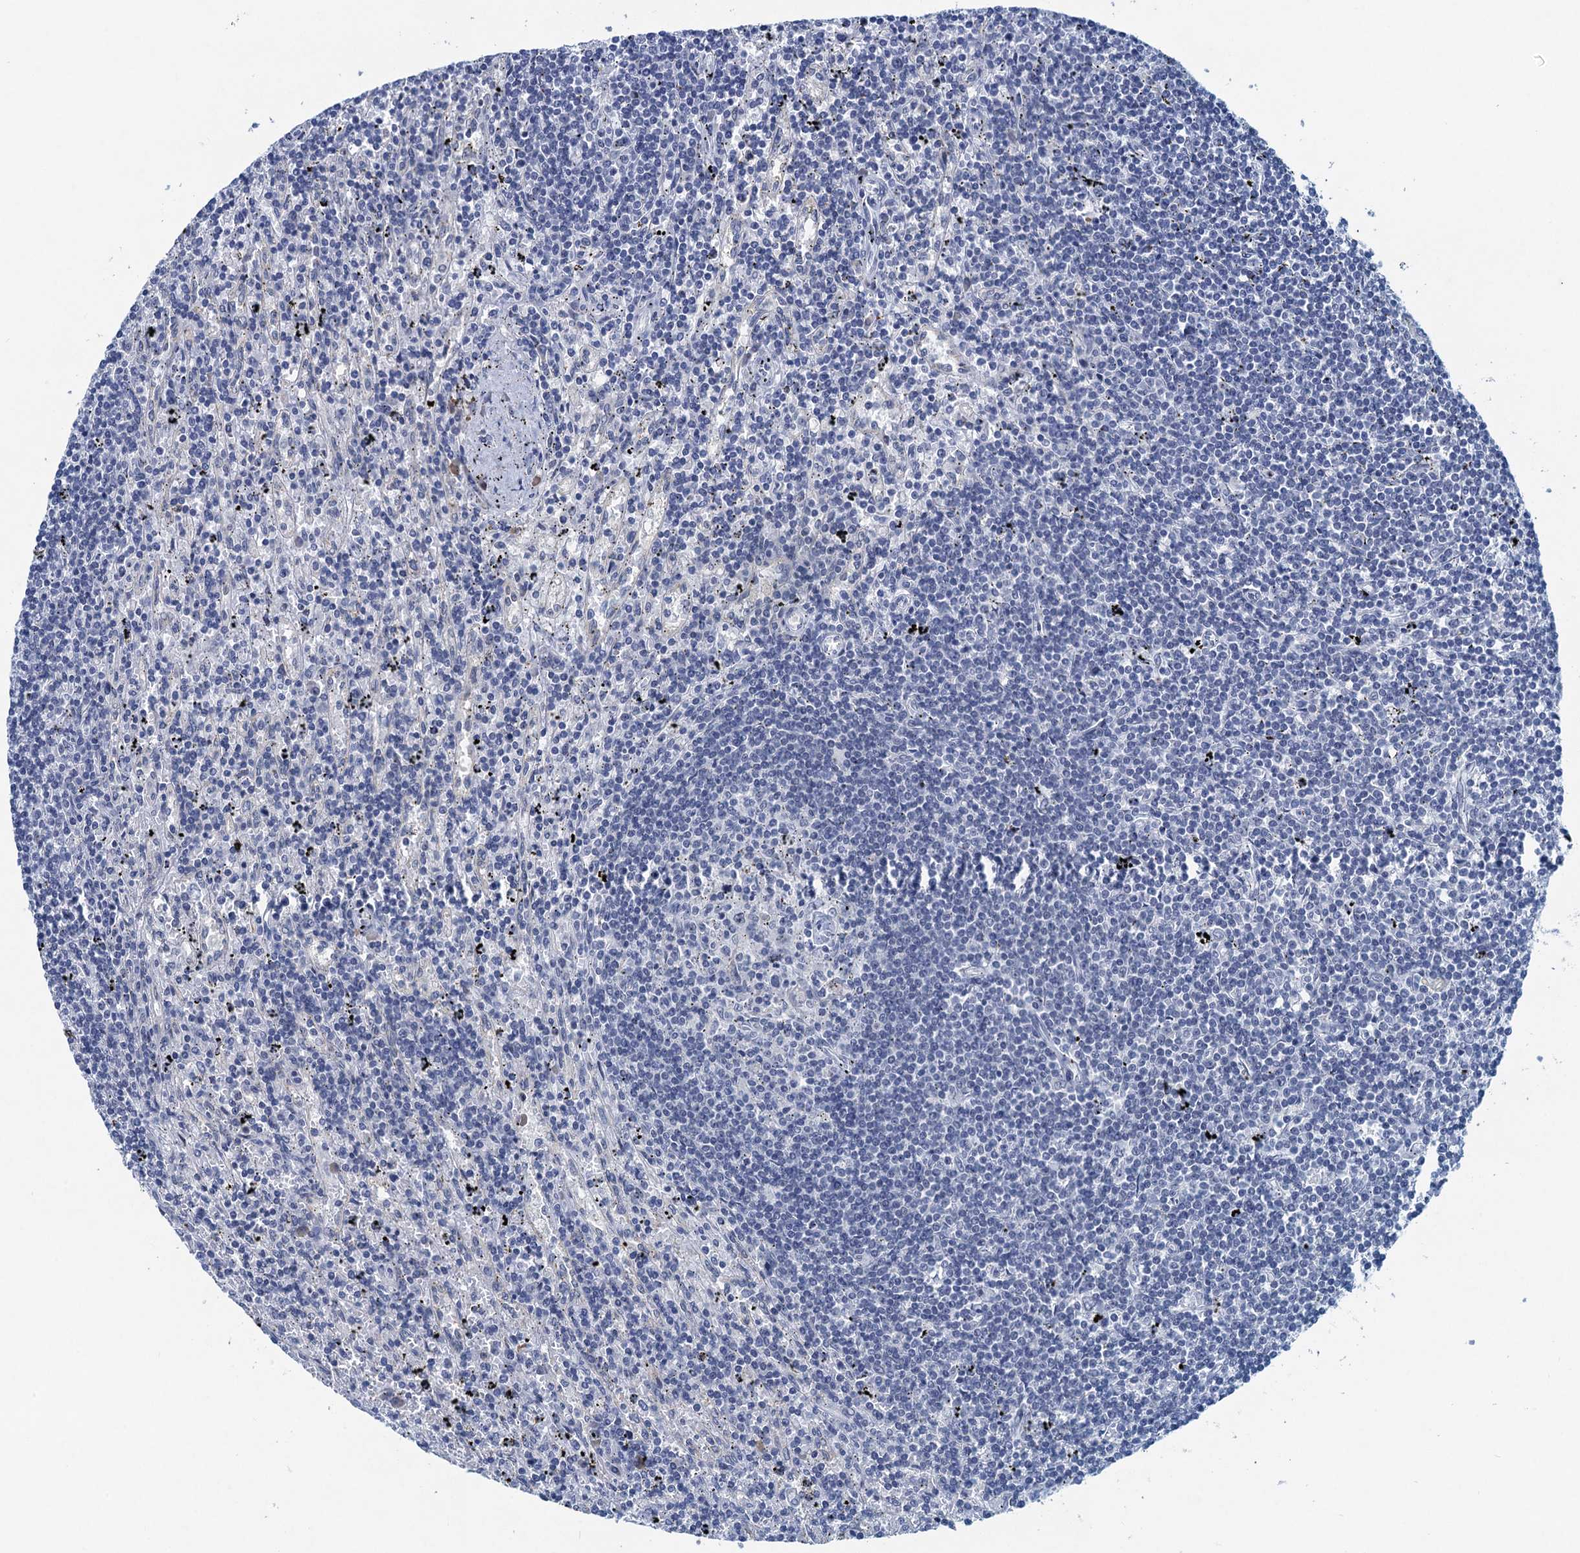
{"staining": {"intensity": "negative", "quantity": "none", "location": "none"}, "tissue": "lymphoma", "cell_type": "Tumor cells", "image_type": "cancer", "snomed": [{"axis": "morphology", "description": "Malignant lymphoma, non-Hodgkin's type, Low grade"}, {"axis": "topography", "description": "Spleen"}], "caption": "Tumor cells show no significant protein positivity in low-grade malignant lymphoma, non-Hodgkin's type. The staining was performed using DAB (3,3'-diaminobenzidine) to visualize the protein expression in brown, while the nuclei were stained in blue with hematoxylin (Magnification: 20x).", "gene": "HAPSTR1", "patient": {"sex": "male", "age": 76}}